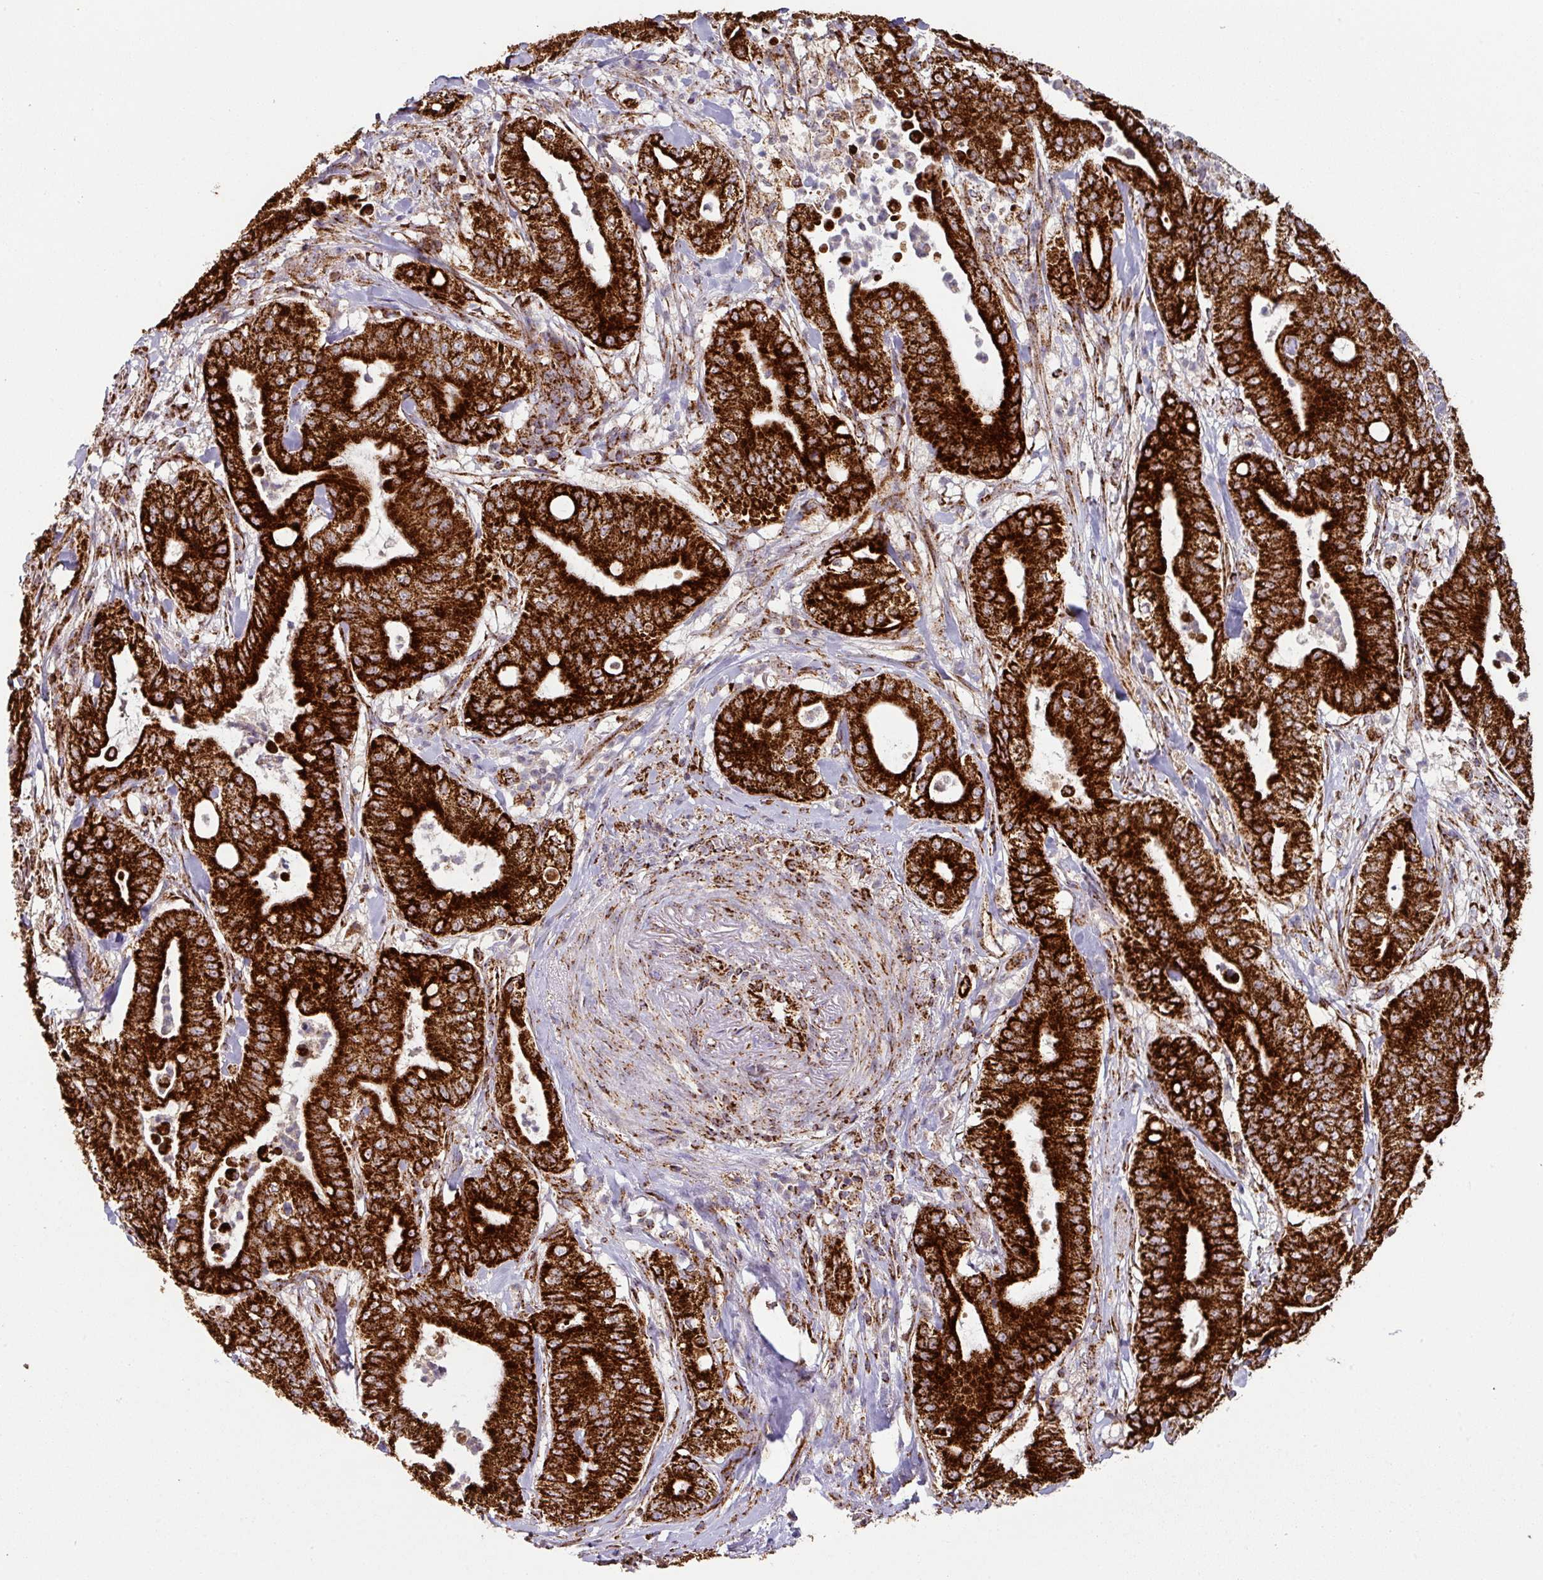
{"staining": {"intensity": "strong", "quantity": ">75%", "location": "cytoplasmic/membranous"}, "tissue": "pancreatic cancer", "cell_type": "Tumor cells", "image_type": "cancer", "snomed": [{"axis": "morphology", "description": "Adenocarcinoma, NOS"}, {"axis": "topography", "description": "Pancreas"}], "caption": "Tumor cells reveal high levels of strong cytoplasmic/membranous positivity in approximately >75% of cells in pancreatic cancer.", "gene": "TRAP1", "patient": {"sex": "male", "age": 71}}